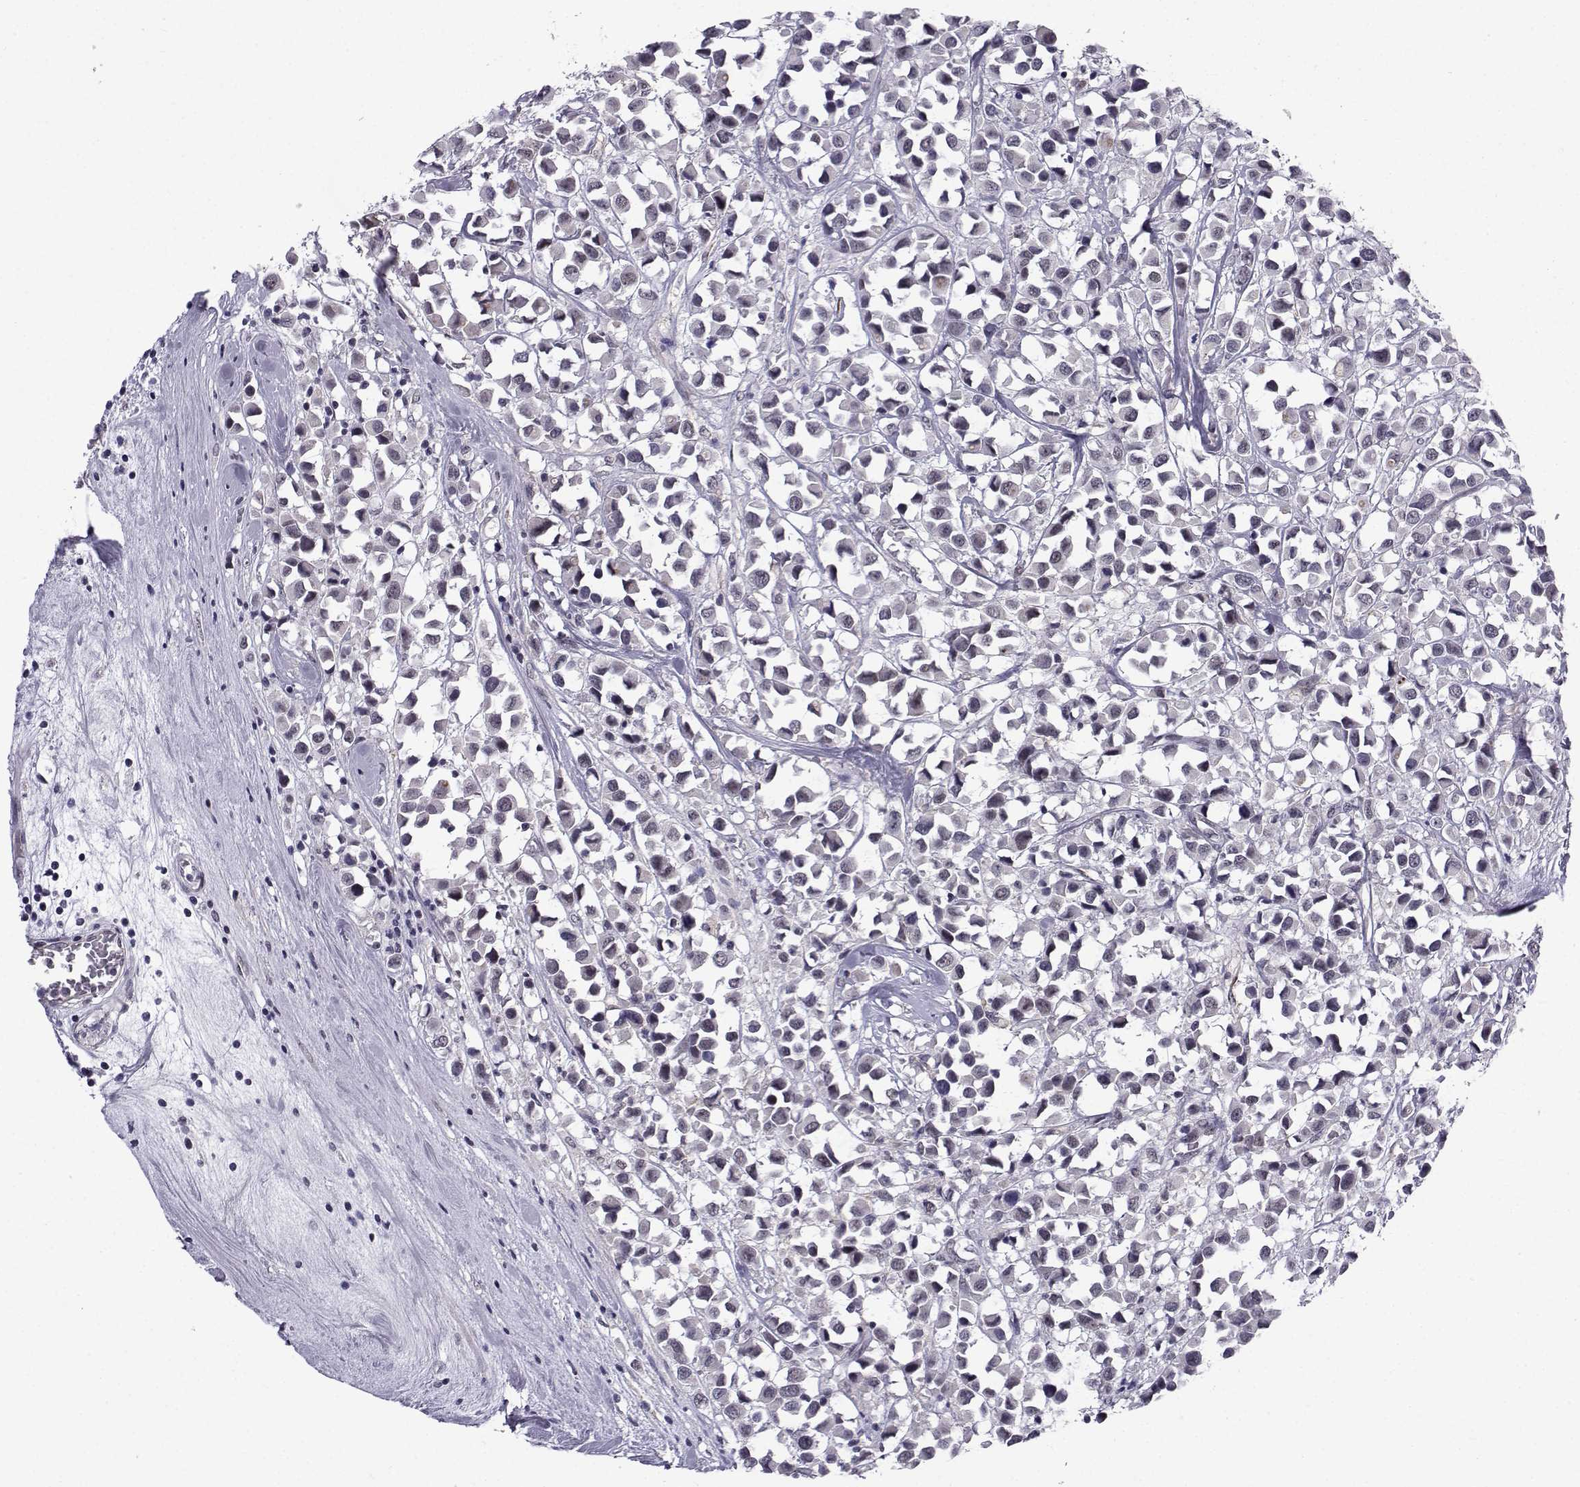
{"staining": {"intensity": "negative", "quantity": "none", "location": "none"}, "tissue": "breast cancer", "cell_type": "Tumor cells", "image_type": "cancer", "snomed": [{"axis": "morphology", "description": "Duct carcinoma"}, {"axis": "topography", "description": "Breast"}], "caption": "Immunohistochemistry (IHC) histopathology image of intraductal carcinoma (breast) stained for a protein (brown), which displays no expression in tumor cells.", "gene": "RBM24", "patient": {"sex": "female", "age": 61}}